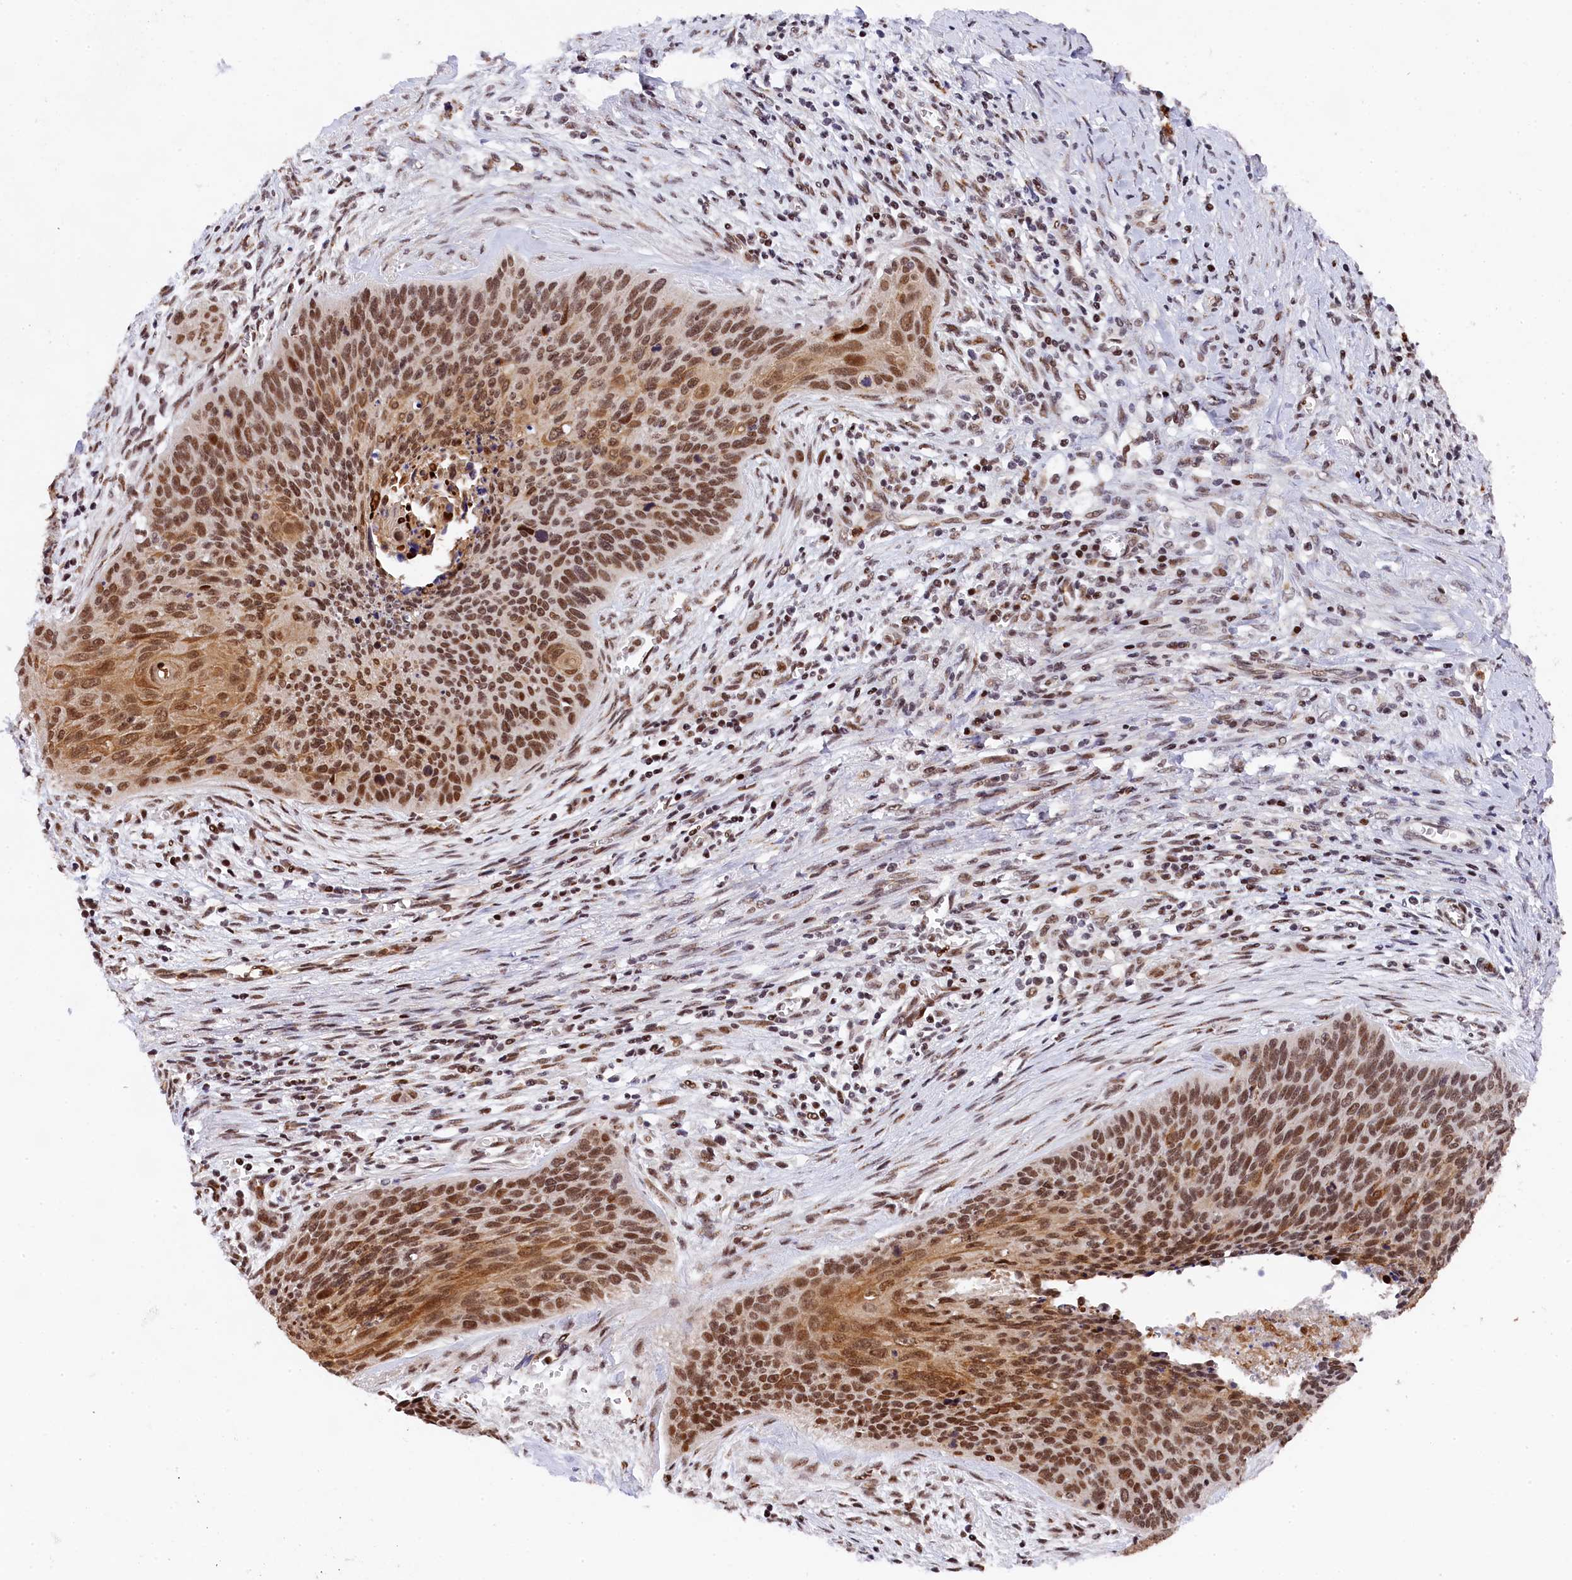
{"staining": {"intensity": "moderate", "quantity": ">75%", "location": "nuclear"}, "tissue": "cervical cancer", "cell_type": "Tumor cells", "image_type": "cancer", "snomed": [{"axis": "morphology", "description": "Squamous cell carcinoma, NOS"}, {"axis": "topography", "description": "Cervix"}], "caption": "Protein positivity by immunohistochemistry (IHC) reveals moderate nuclear expression in about >75% of tumor cells in squamous cell carcinoma (cervical).", "gene": "ADIG", "patient": {"sex": "female", "age": 55}}